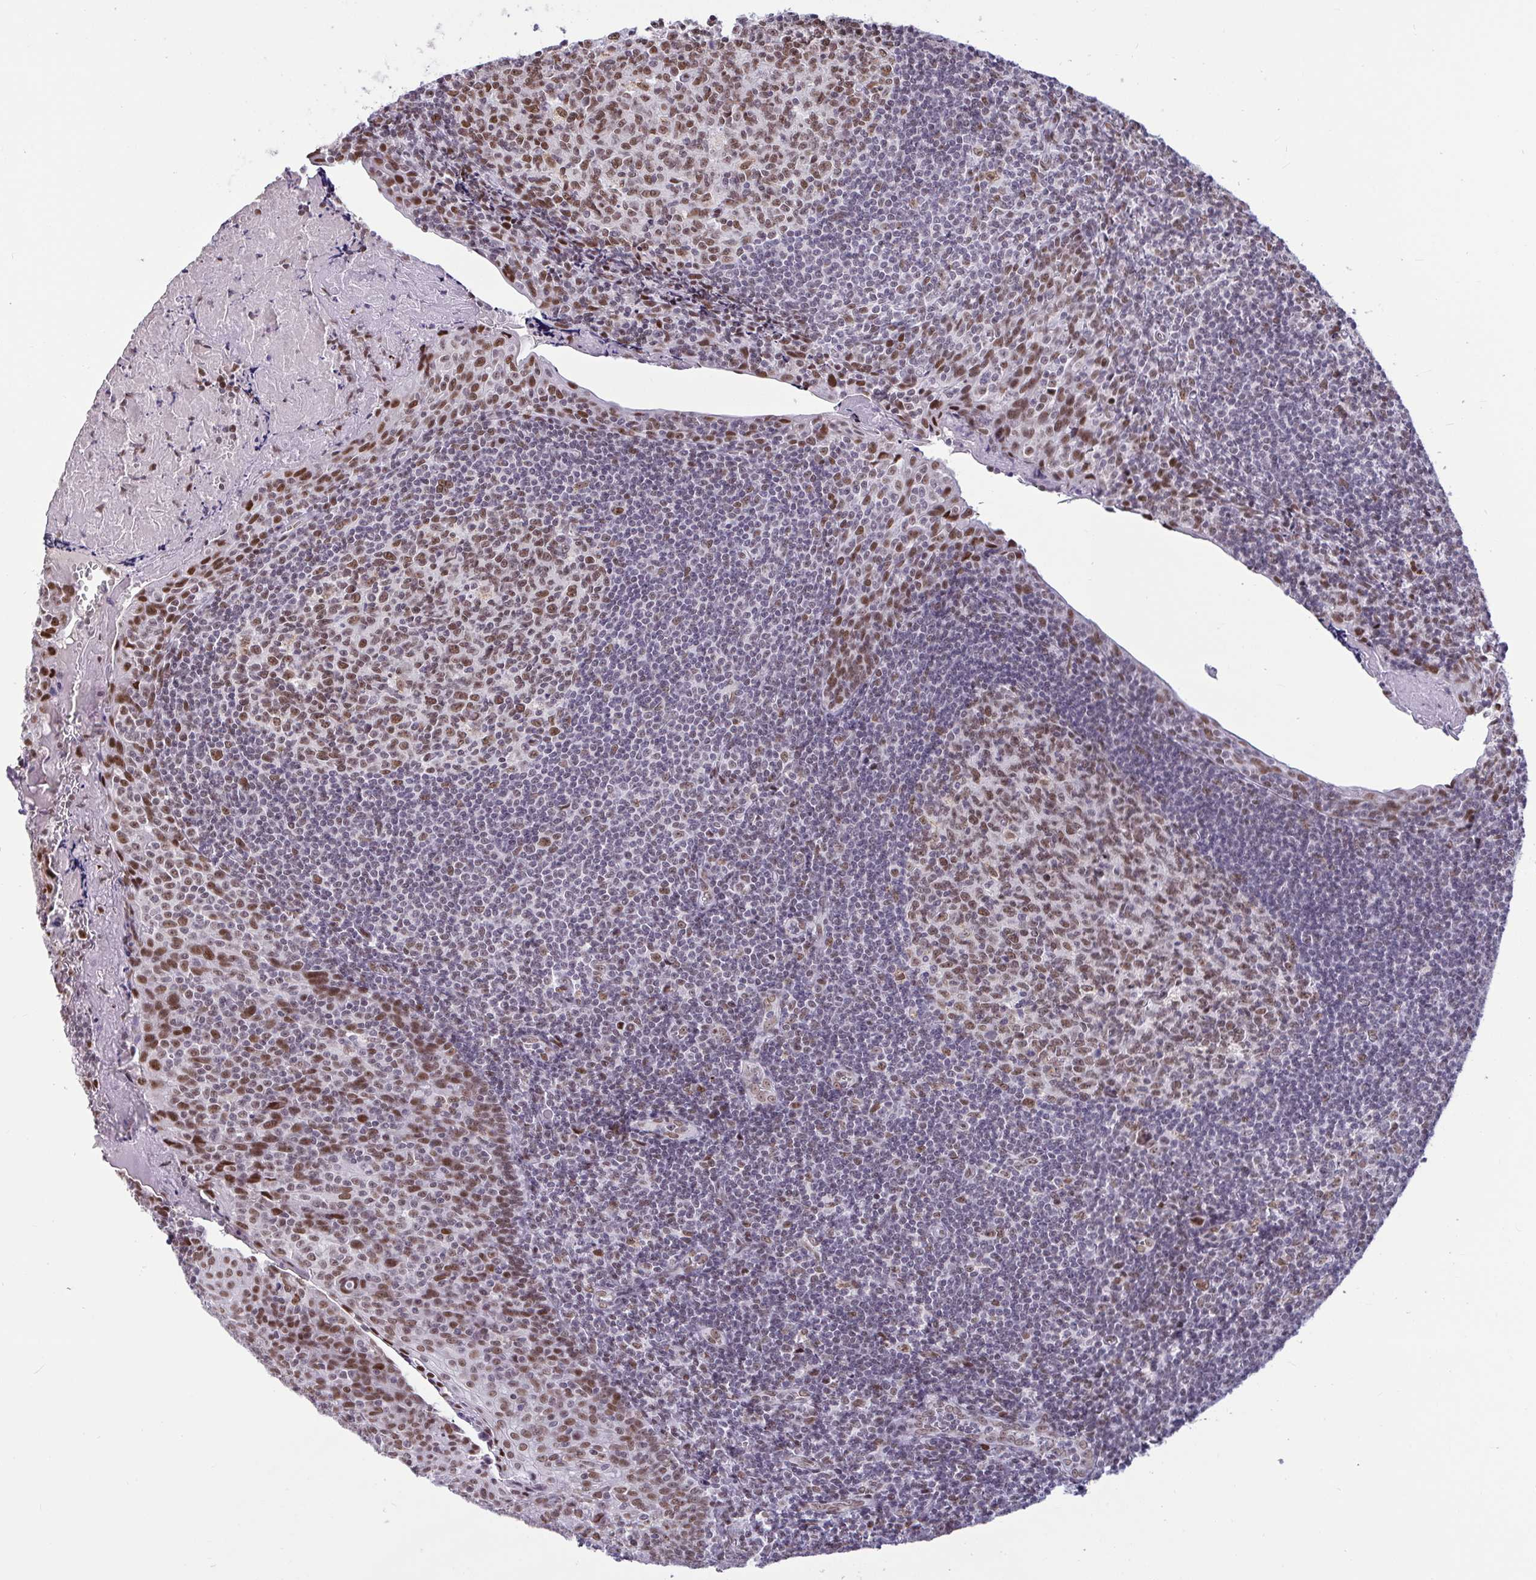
{"staining": {"intensity": "moderate", "quantity": ">75%", "location": "nuclear"}, "tissue": "tonsil", "cell_type": "Germinal center cells", "image_type": "normal", "snomed": [{"axis": "morphology", "description": "Normal tissue, NOS"}, {"axis": "morphology", "description": "Inflammation, NOS"}, {"axis": "topography", "description": "Tonsil"}], "caption": "Immunohistochemical staining of unremarkable human tonsil shows moderate nuclear protein expression in about >75% of germinal center cells.", "gene": "CBFA2T2", "patient": {"sex": "female", "age": 31}}